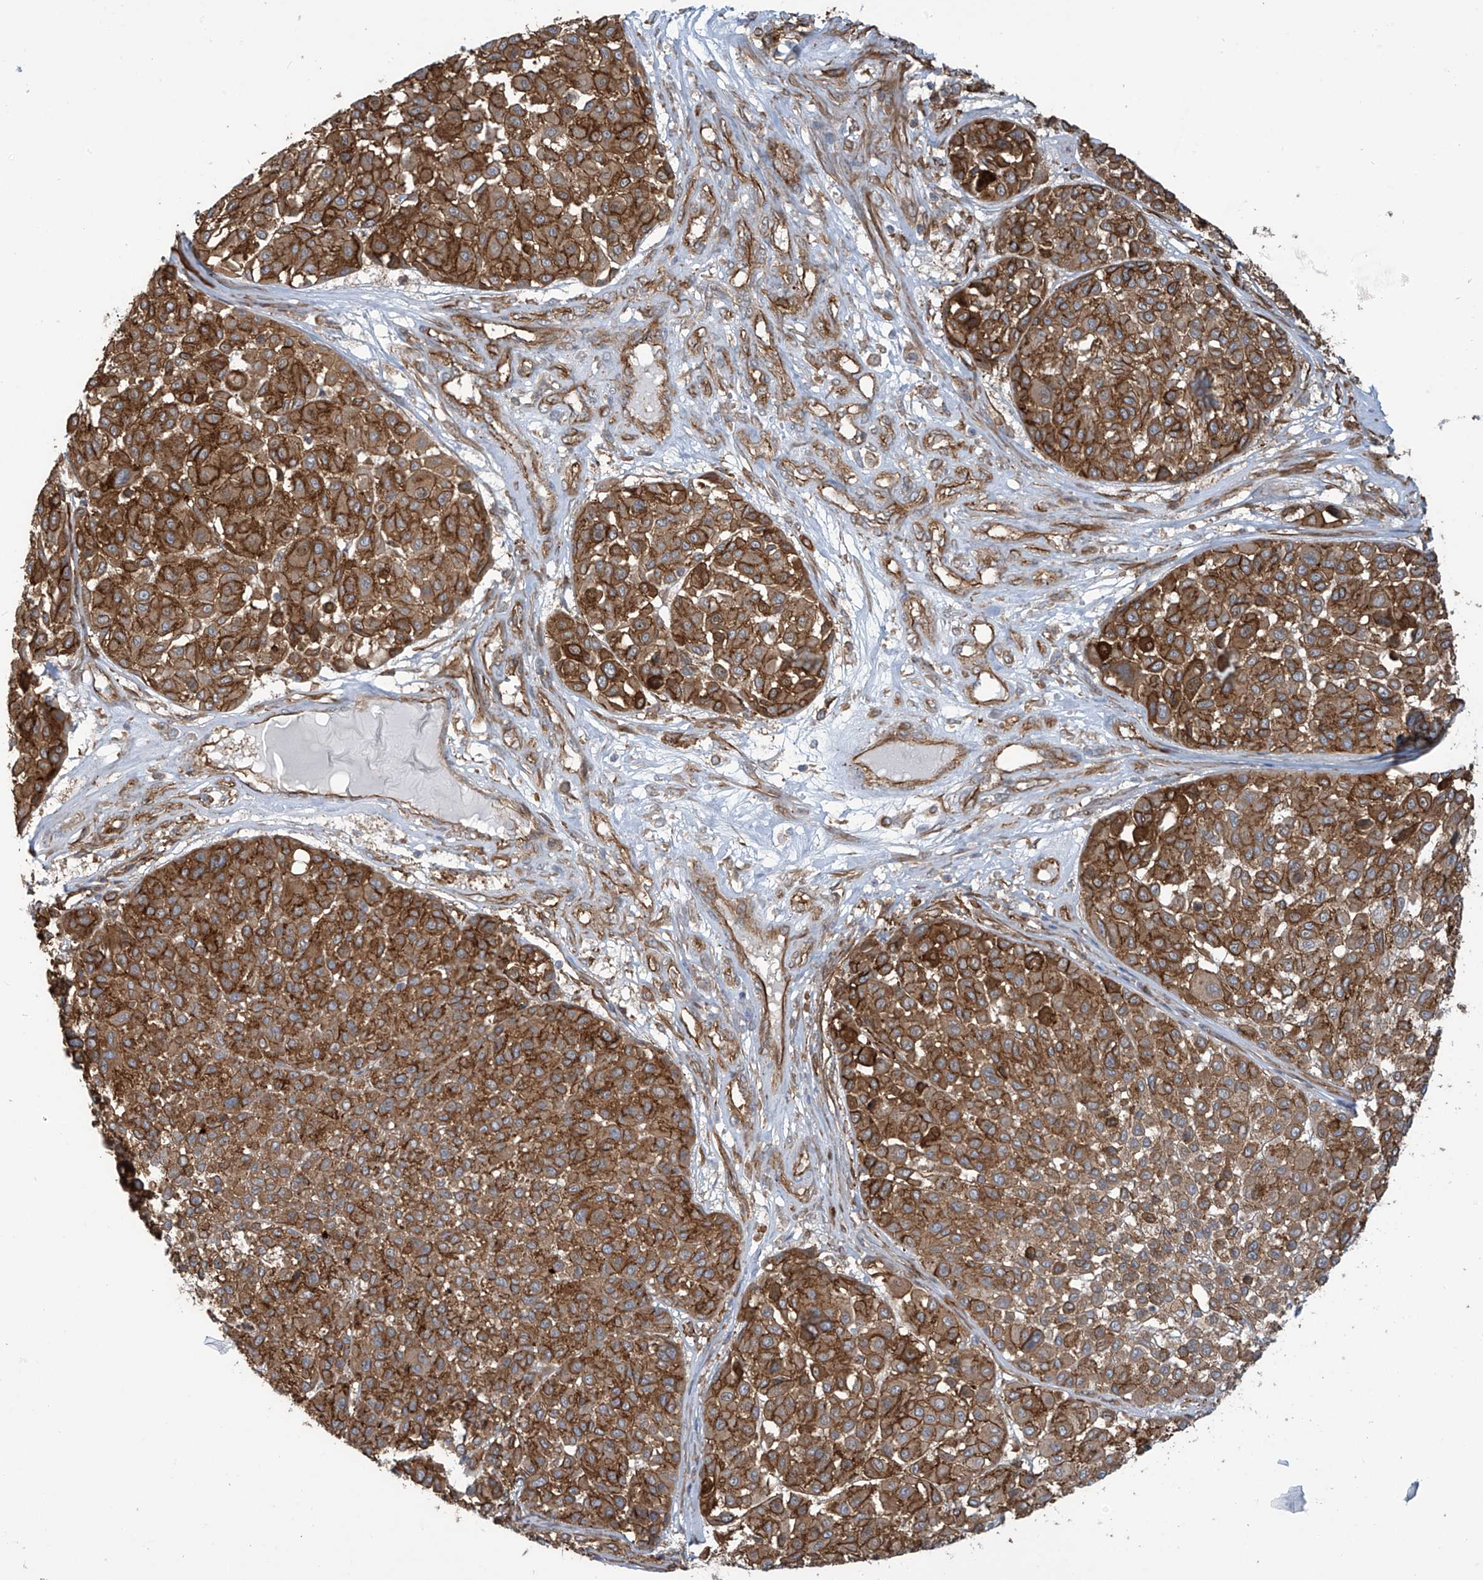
{"staining": {"intensity": "strong", "quantity": ">75%", "location": "cytoplasmic/membranous"}, "tissue": "melanoma", "cell_type": "Tumor cells", "image_type": "cancer", "snomed": [{"axis": "morphology", "description": "Malignant melanoma, Metastatic site"}, {"axis": "topography", "description": "Soft tissue"}], "caption": "A micrograph of human malignant melanoma (metastatic site) stained for a protein exhibits strong cytoplasmic/membranous brown staining in tumor cells. (DAB = brown stain, brightfield microscopy at high magnification).", "gene": "SLC9A2", "patient": {"sex": "male", "age": 41}}